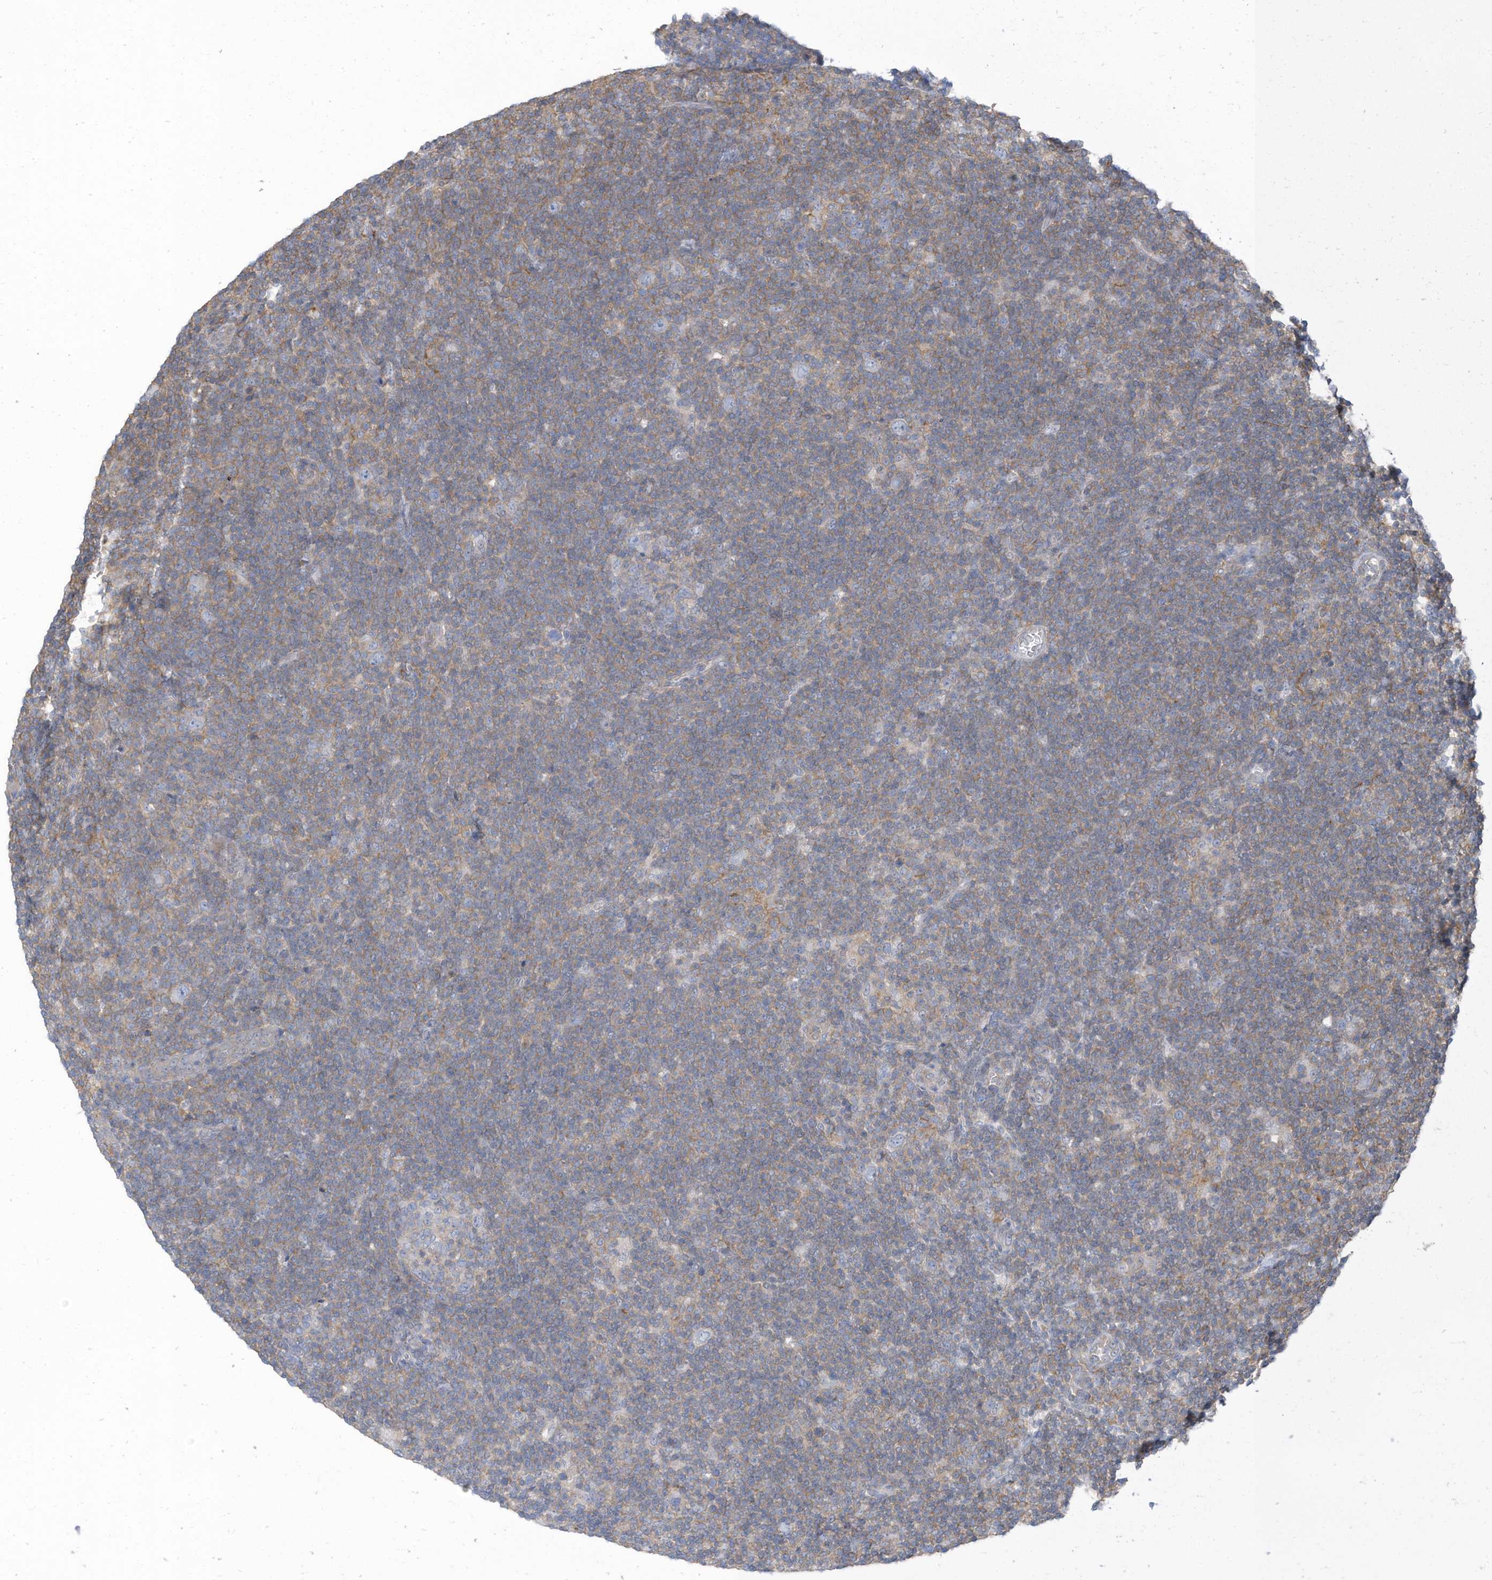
{"staining": {"intensity": "negative", "quantity": "none", "location": "none"}, "tissue": "lymphoma", "cell_type": "Tumor cells", "image_type": "cancer", "snomed": [{"axis": "morphology", "description": "Hodgkin's disease, NOS"}, {"axis": "topography", "description": "Lymph node"}], "caption": "Immunohistochemical staining of Hodgkin's disease reveals no significant positivity in tumor cells.", "gene": "ZNF846", "patient": {"sex": "female", "age": 57}}